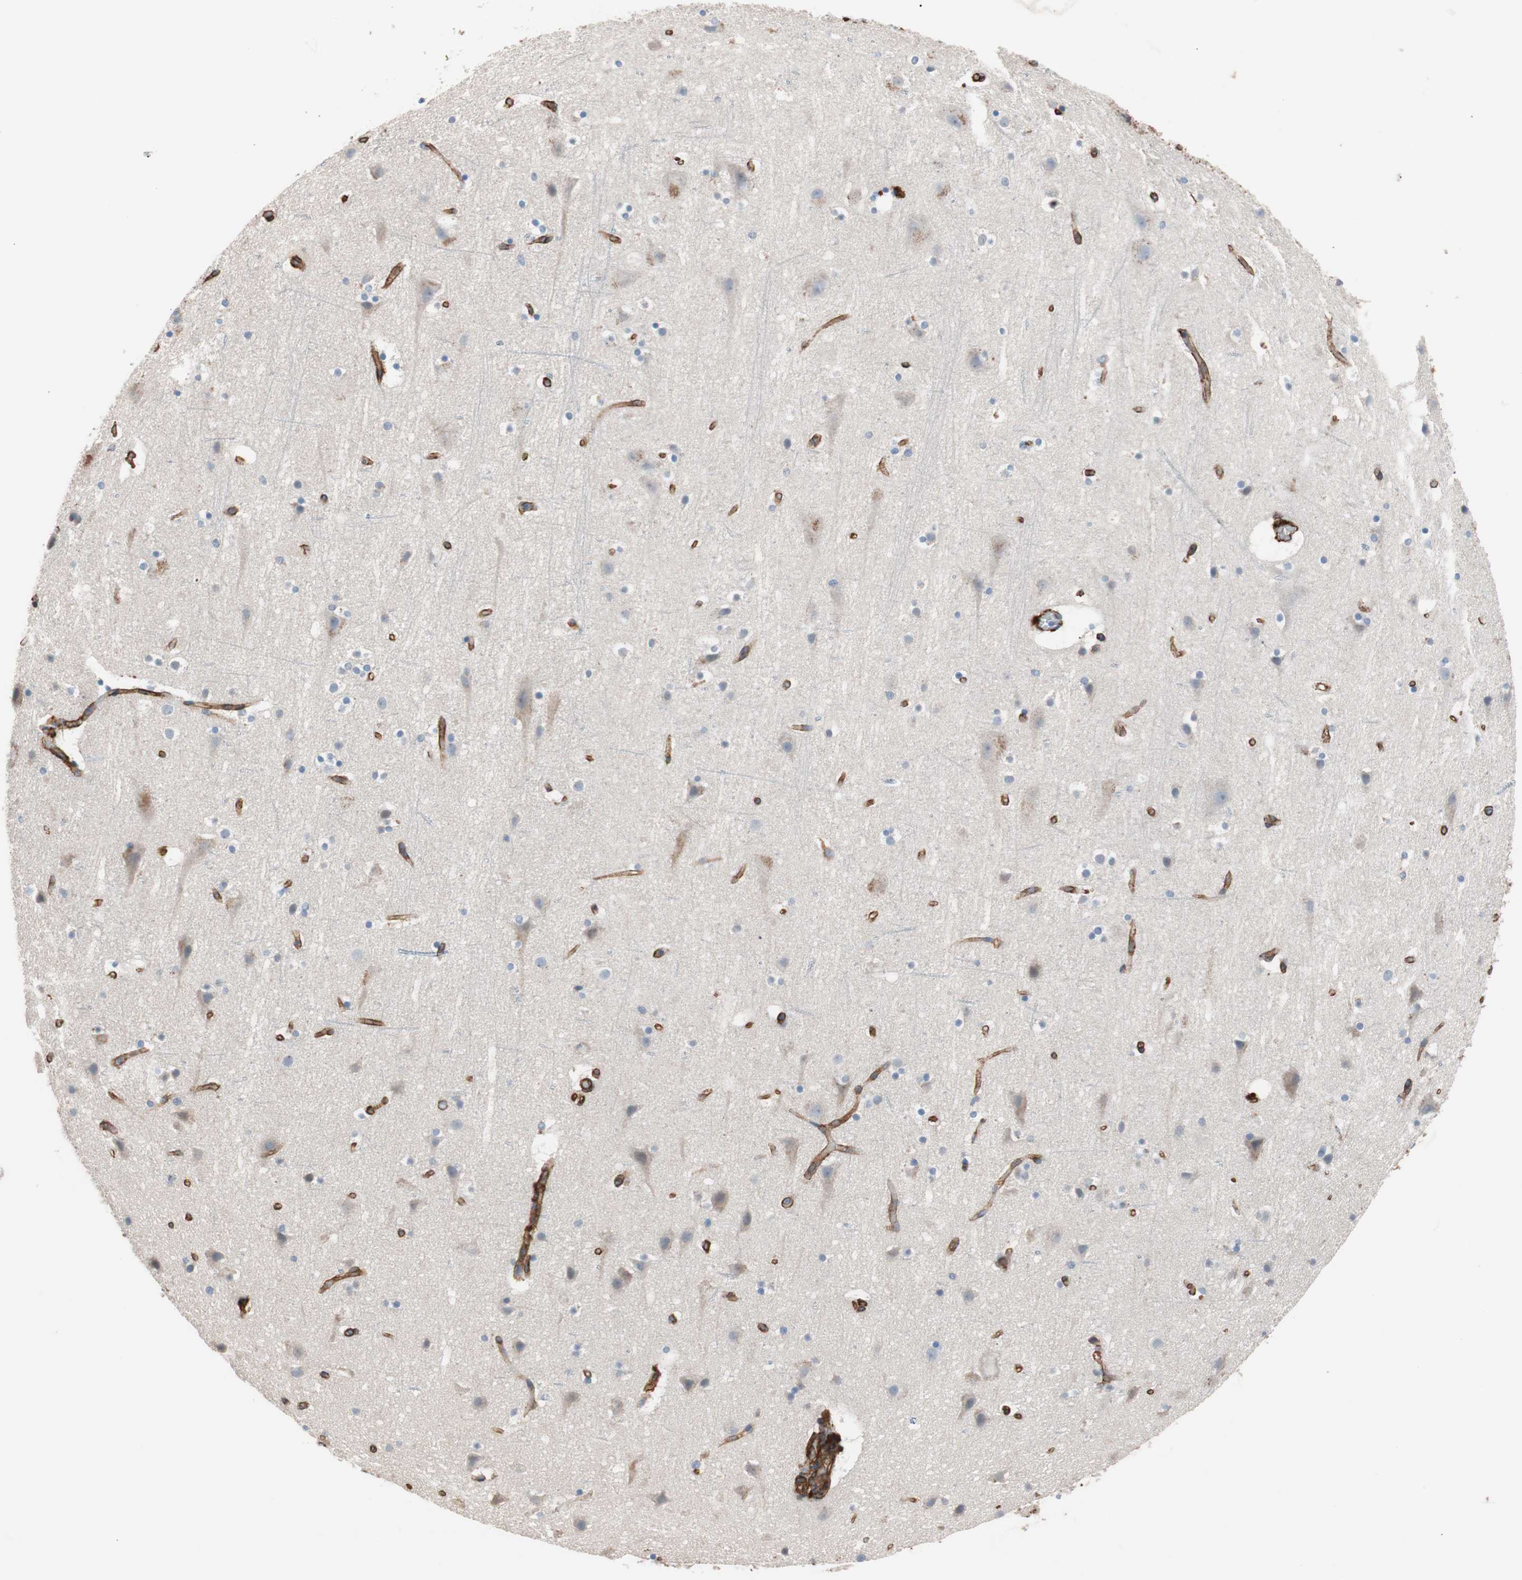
{"staining": {"intensity": "strong", "quantity": ">75%", "location": "cytoplasmic/membranous"}, "tissue": "cerebral cortex", "cell_type": "Endothelial cells", "image_type": "normal", "snomed": [{"axis": "morphology", "description": "Normal tissue, NOS"}, {"axis": "topography", "description": "Cerebral cortex"}], "caption": "DAB immunohistochemical staining of benign cerebral cortex shows strong cytoplasmic/membranous protein expression in approximately >75% of endothelial cells. (DAB = brown stain, brightfield microscopy at high magnification).", "gene": "SPINT1", "patient": {"sex": "male", "age": 45}}